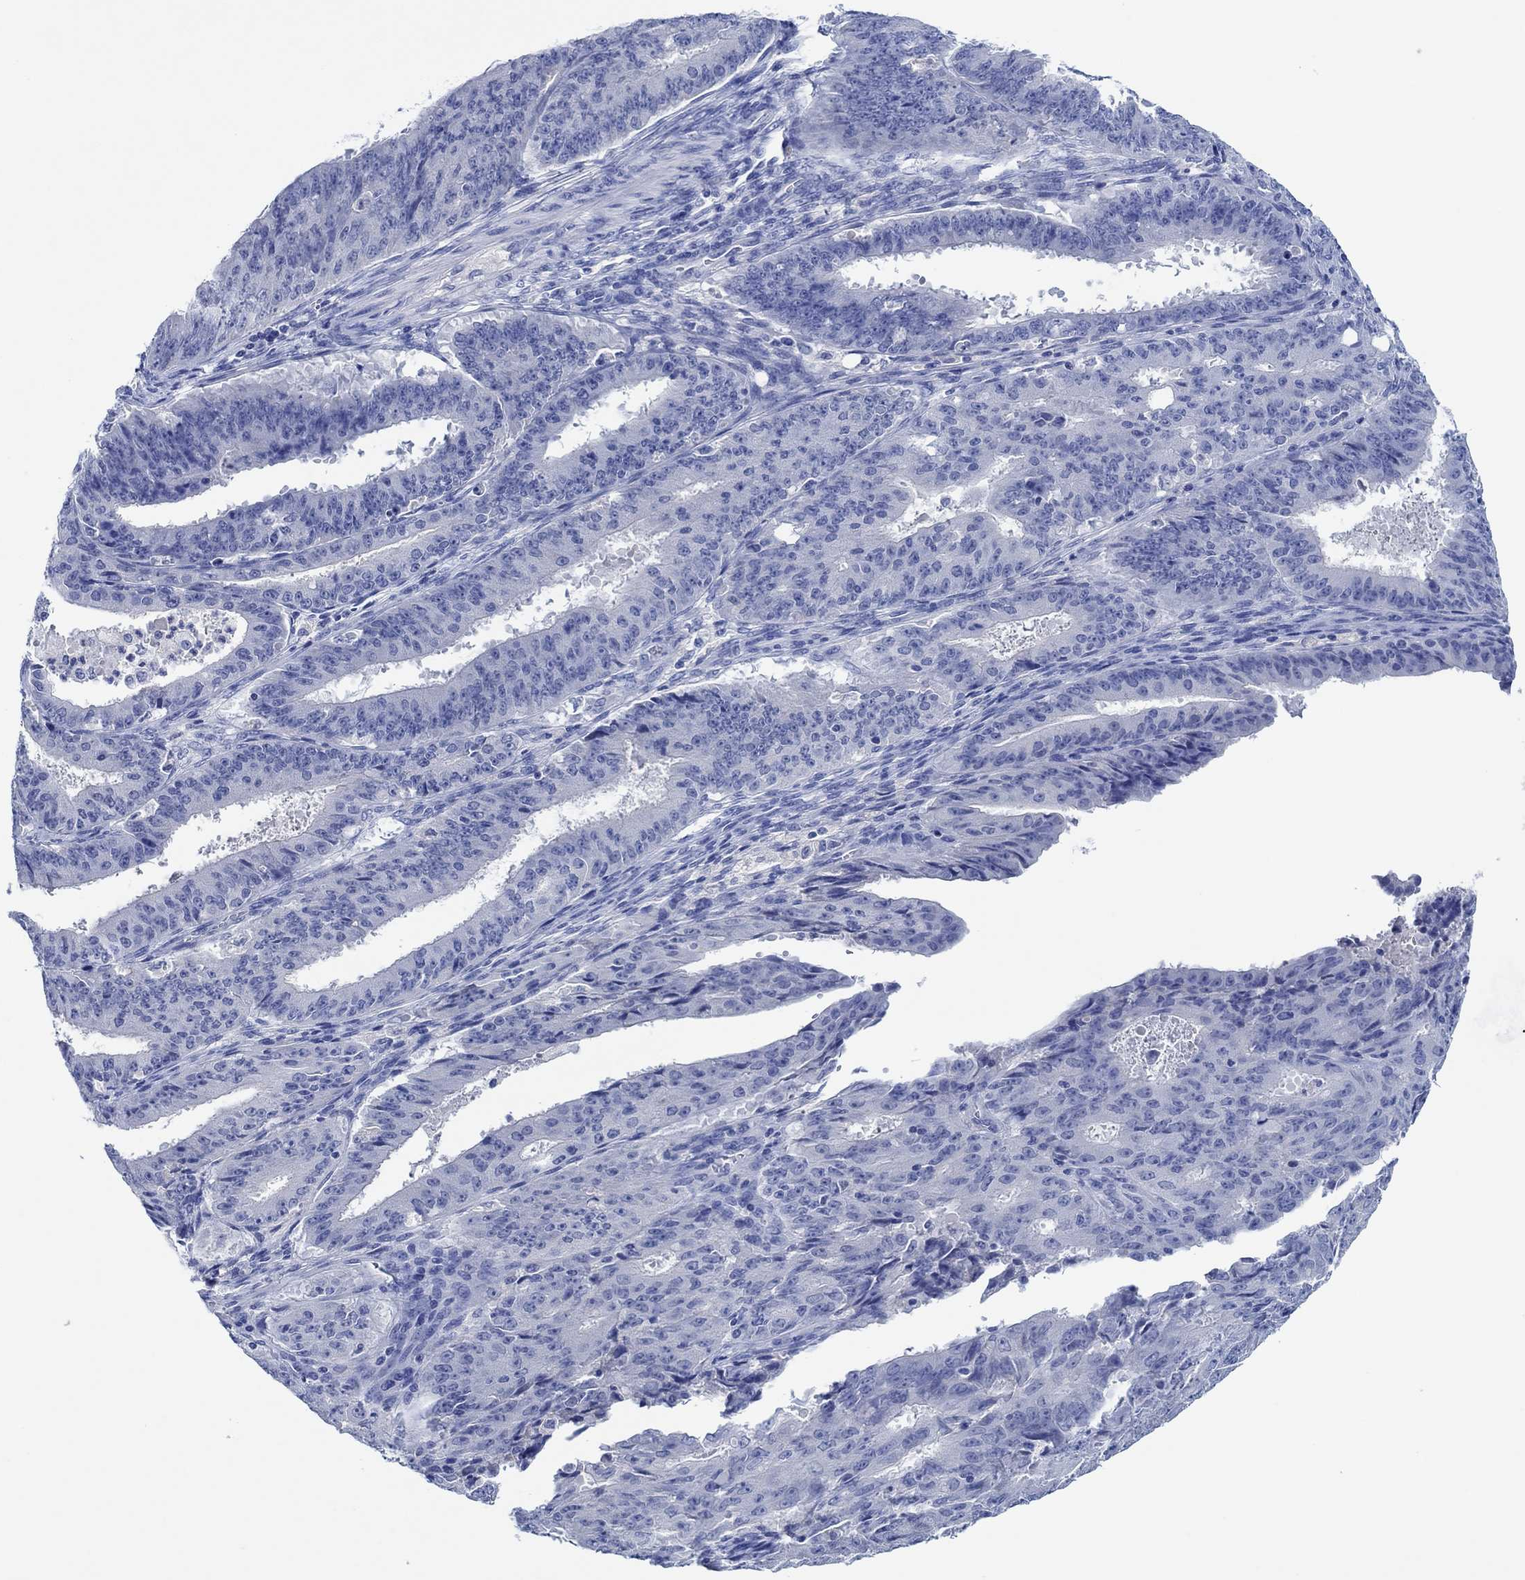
{"staining": {"intensity": "negative", "quantity": "none", "location": "none"}, "tissue": "ovarian cancer", "cell_type": "Tumor cells", "image_type": "cancer", "snomed": [{"axis": "morphology", "description": "Carcinoma, endometroid"}, {"axis": "topography", "description": "Ovary"}], "caption": "High power microscopy image of an immunohistochemistry image of ovarian endometroid carcinoma, revealing no significant expression in tumor cells. (Stains: DAB immunohistochemistry (IHC) with hematoxylin counter stain, Microscopy: brightfield microscopy at high magnification).", "gene": "CPNE6", "patient": {"sex": "female", "age": 42}}